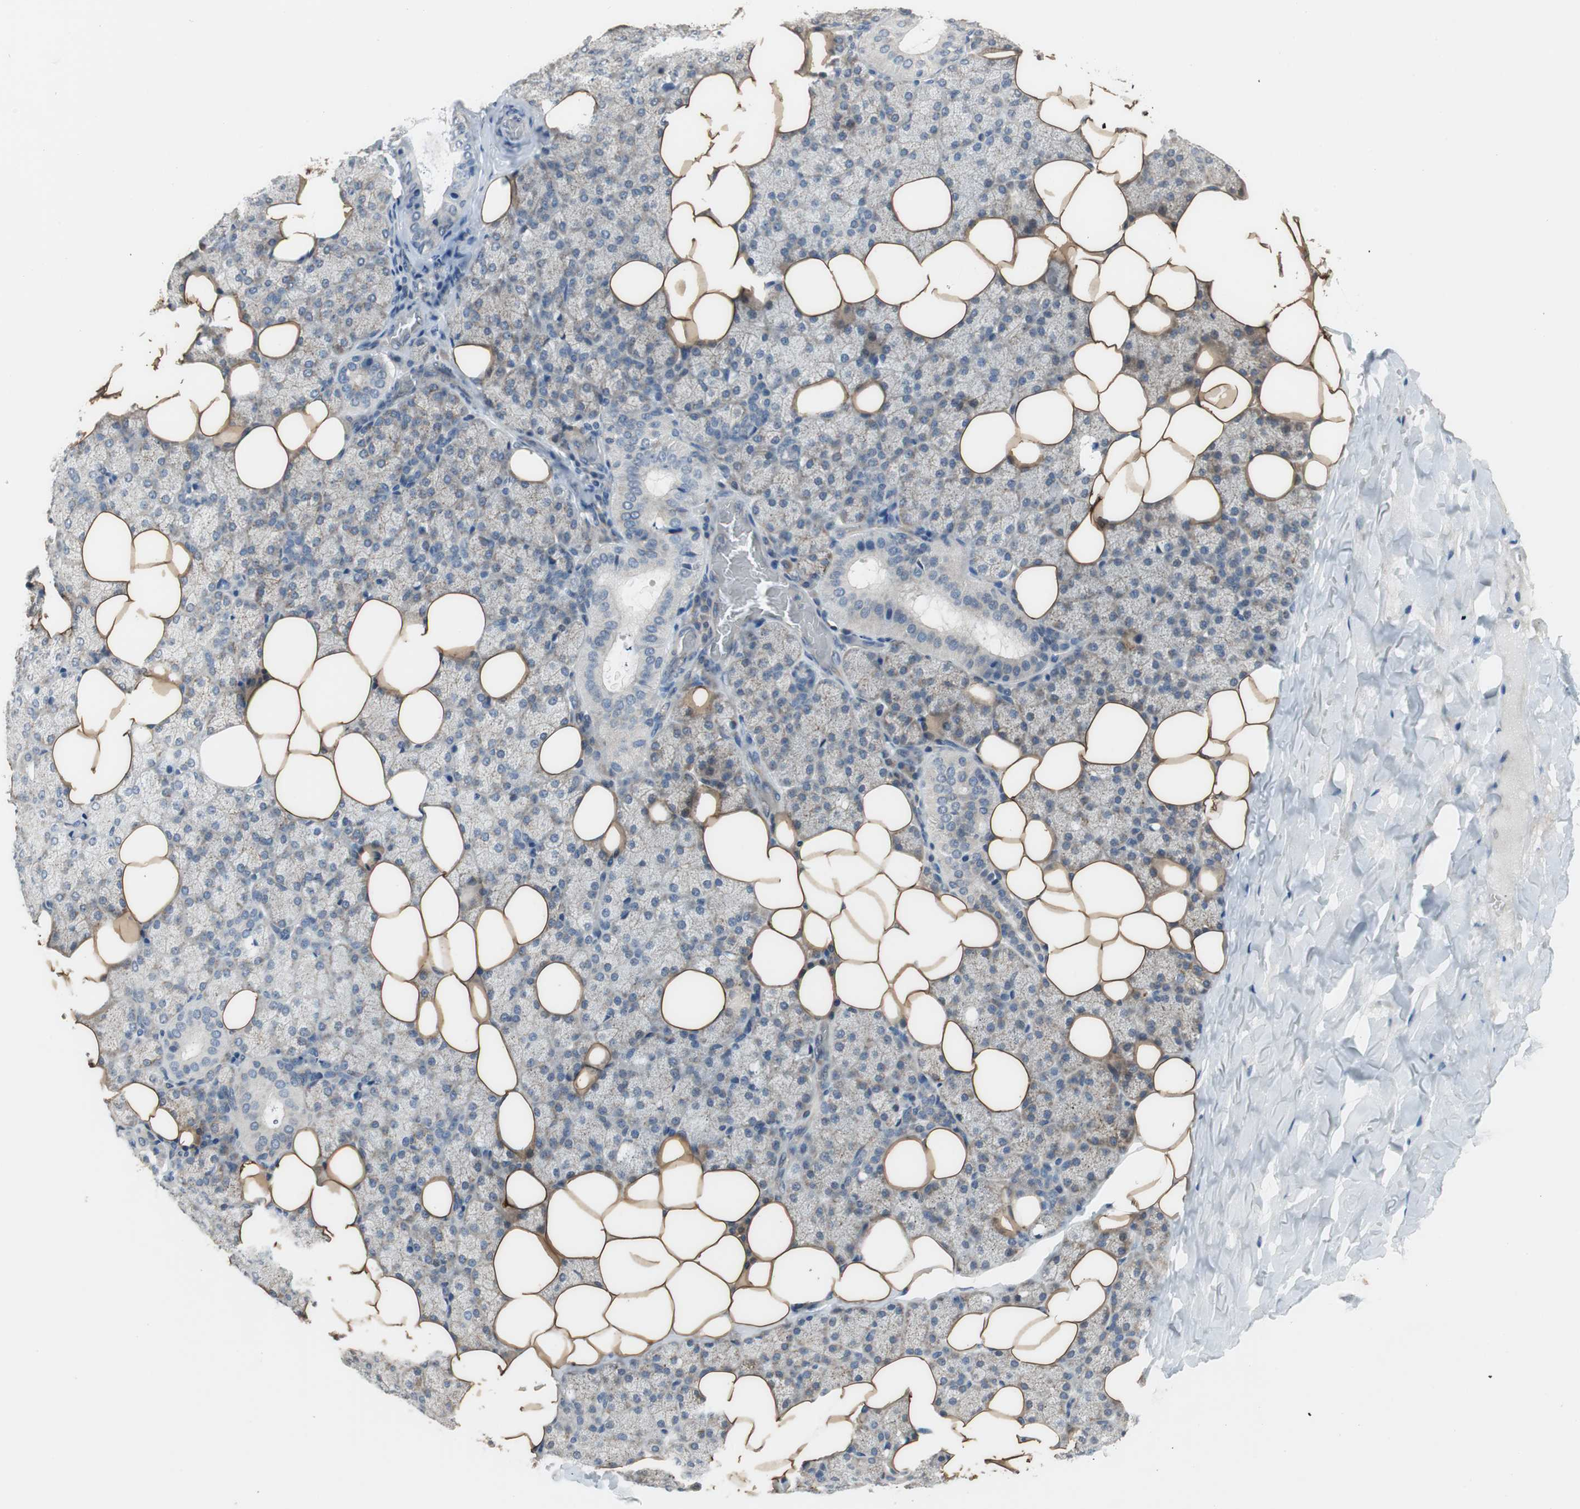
{"staining": {"intensity": "negative", "quantity": "none", "location": "none"}, "tissue": "salivary gland", "cell_type": "Glandular cells", "image_type": "normal", "snomed": [{"axis": "morphology", "description": "Normal tissue, NOS"}, {"axis": "topography", "description": "Lymph node"}, {"axis": "topography", "description": "Salivary gland"}], "caption": "High magnification brightfield microscopy of normal salivary gland stained with DAB (3,3'-diaminobenzidine) (brown) and counterstained with hematoxylin (blue): glandular cells show no significant expression. Brightfield microscopy of immunohistochemistry stained with DAB (3,3'-diaminobenzidine) (brown) and hematoxylin (blue), captured at high magnification.", "gene": "PI4KB", "patient": {"sex": "male", "age": 8}}